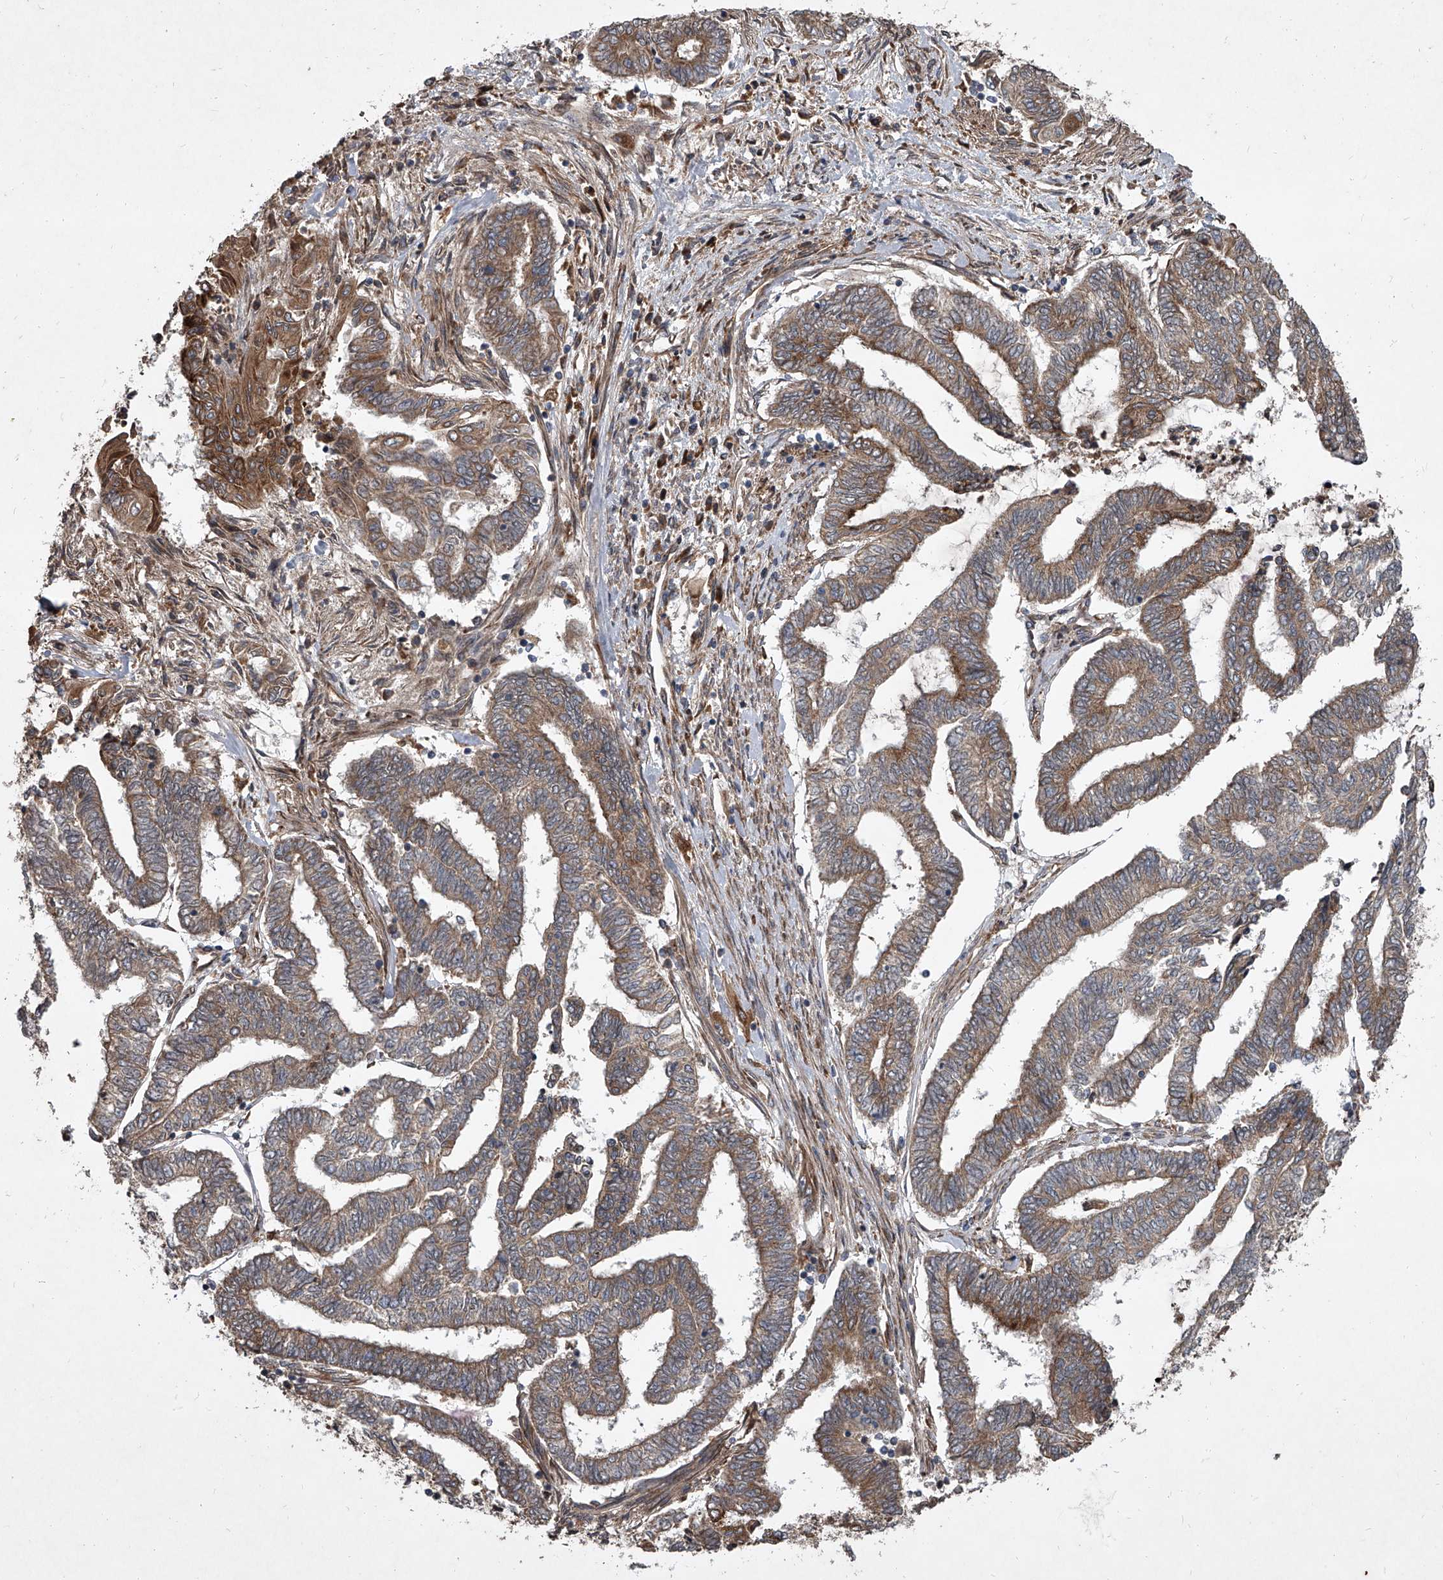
{"staining": {"intensity": "moderate", "quantity": "25%-75%", "location": "cytoplasmic/membranous"}, "tissue": "endometrial cancer", "cell_type": "Tumor cells", "image_type": "cancer", "snomed": [{"axis": "morphology", "description": "Adenocarcinoma, NOS"}, {"axis": "topography", "description": "Uterus"}, {"axis": "topography", "description": "Endometrium"}], "caption": "The image exhibits a brown stain indicating the presence of a protein in the cytoplasmic/membranous of tumor cells in endometrial cancer (adenocarcinoma).", "gene": "EVA1C", "patient": {"sex": "female", "age": 70}}